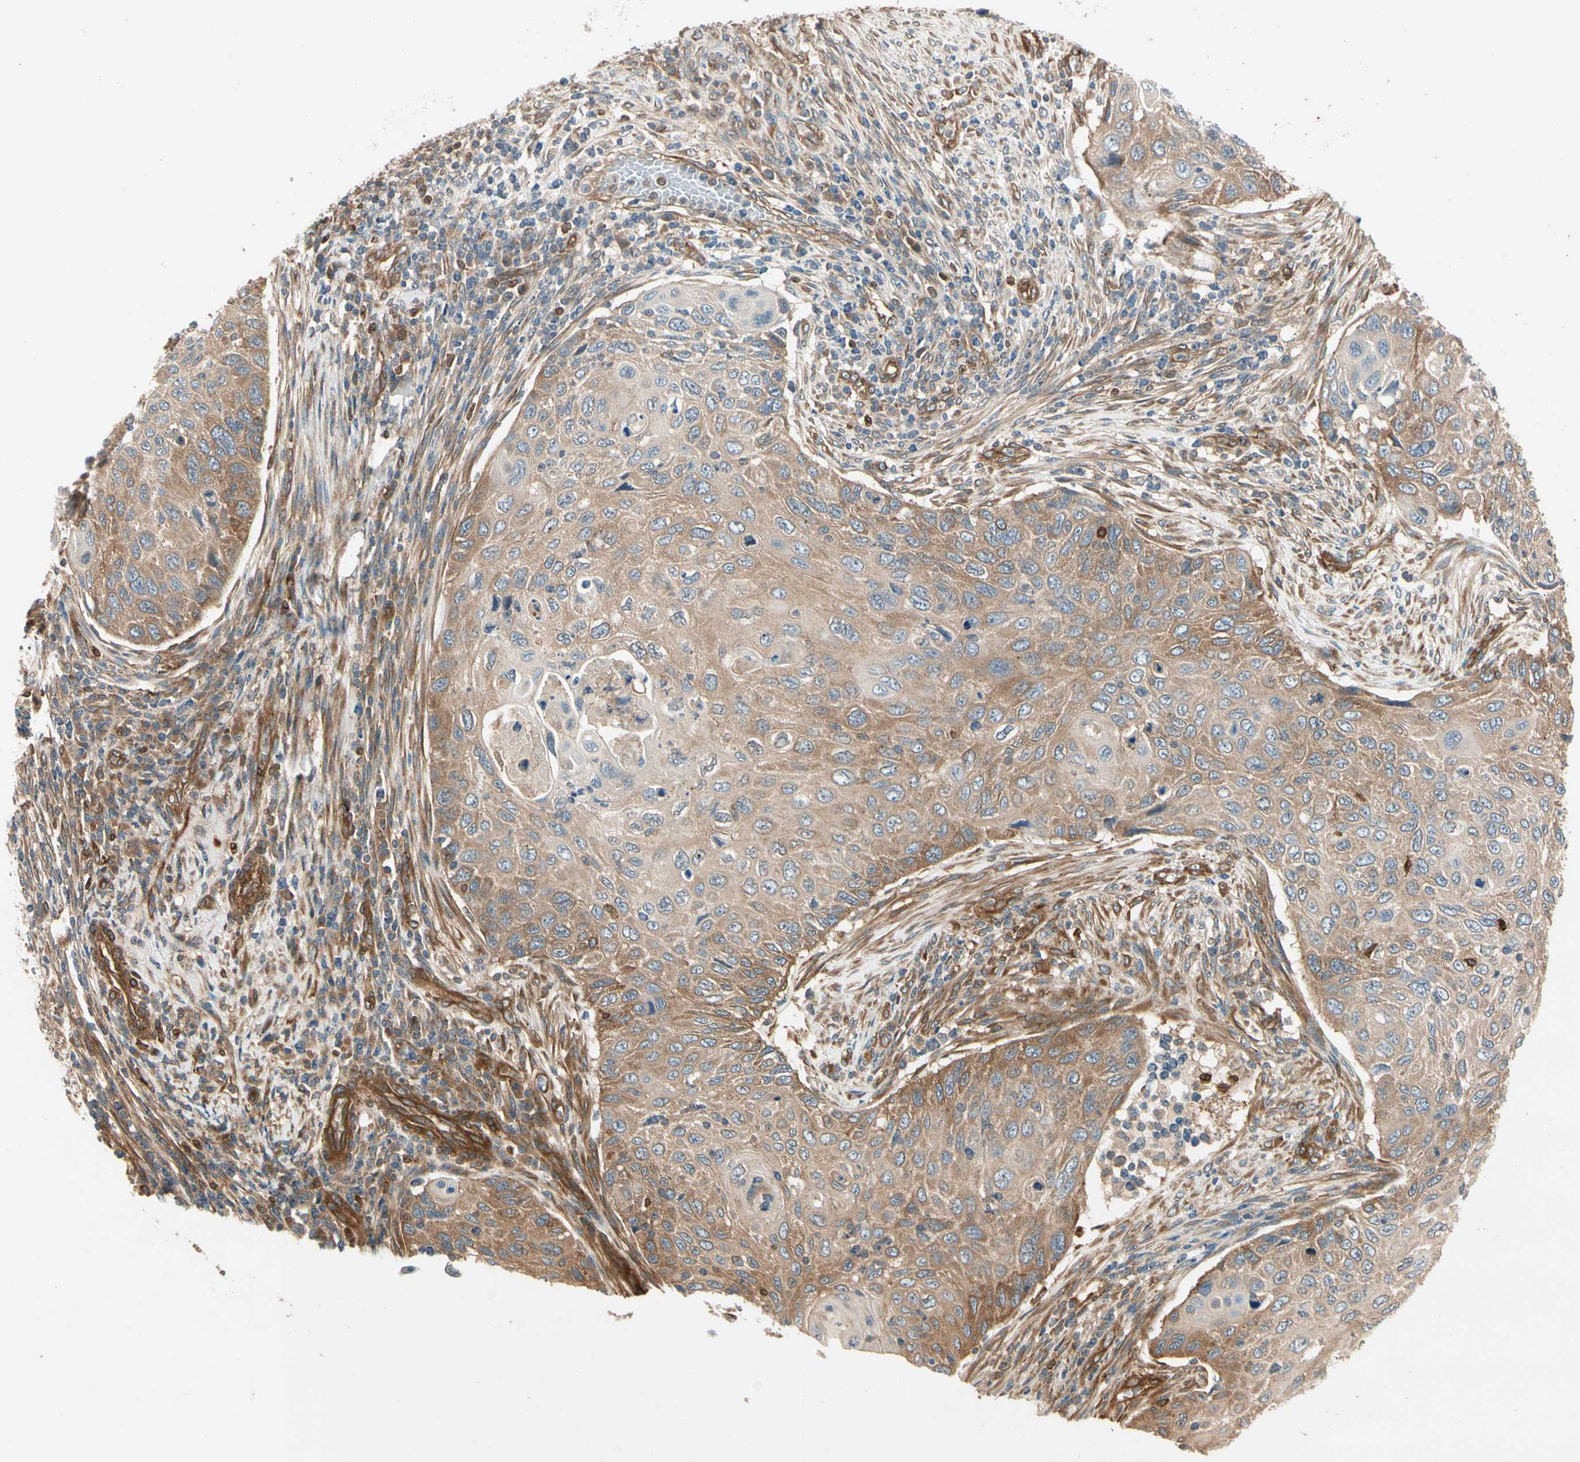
{"staining": {"intensity": "moderate", "quantity": ">75%", "location": "cytoplasmic/membranous"}, "tissue": "cervical cancer", "cell_type": "Tumor cells", "image_type": "cancer", "snomed": [{"axis": "morphology", "description": "Squamous cell carcinoma, NOS"}, {"axis": "topography", "description": "Cervix"}], "caption": "Approximately >75% of tumor cells in human squamous cell carcinoma (cervical) demonstrate moderate cytoplasmic/membranous protein staining as visualized by brown immunohistochemical staining.", "gene": "ROCK2", "patient": {"sex": "female", "age": 70}}